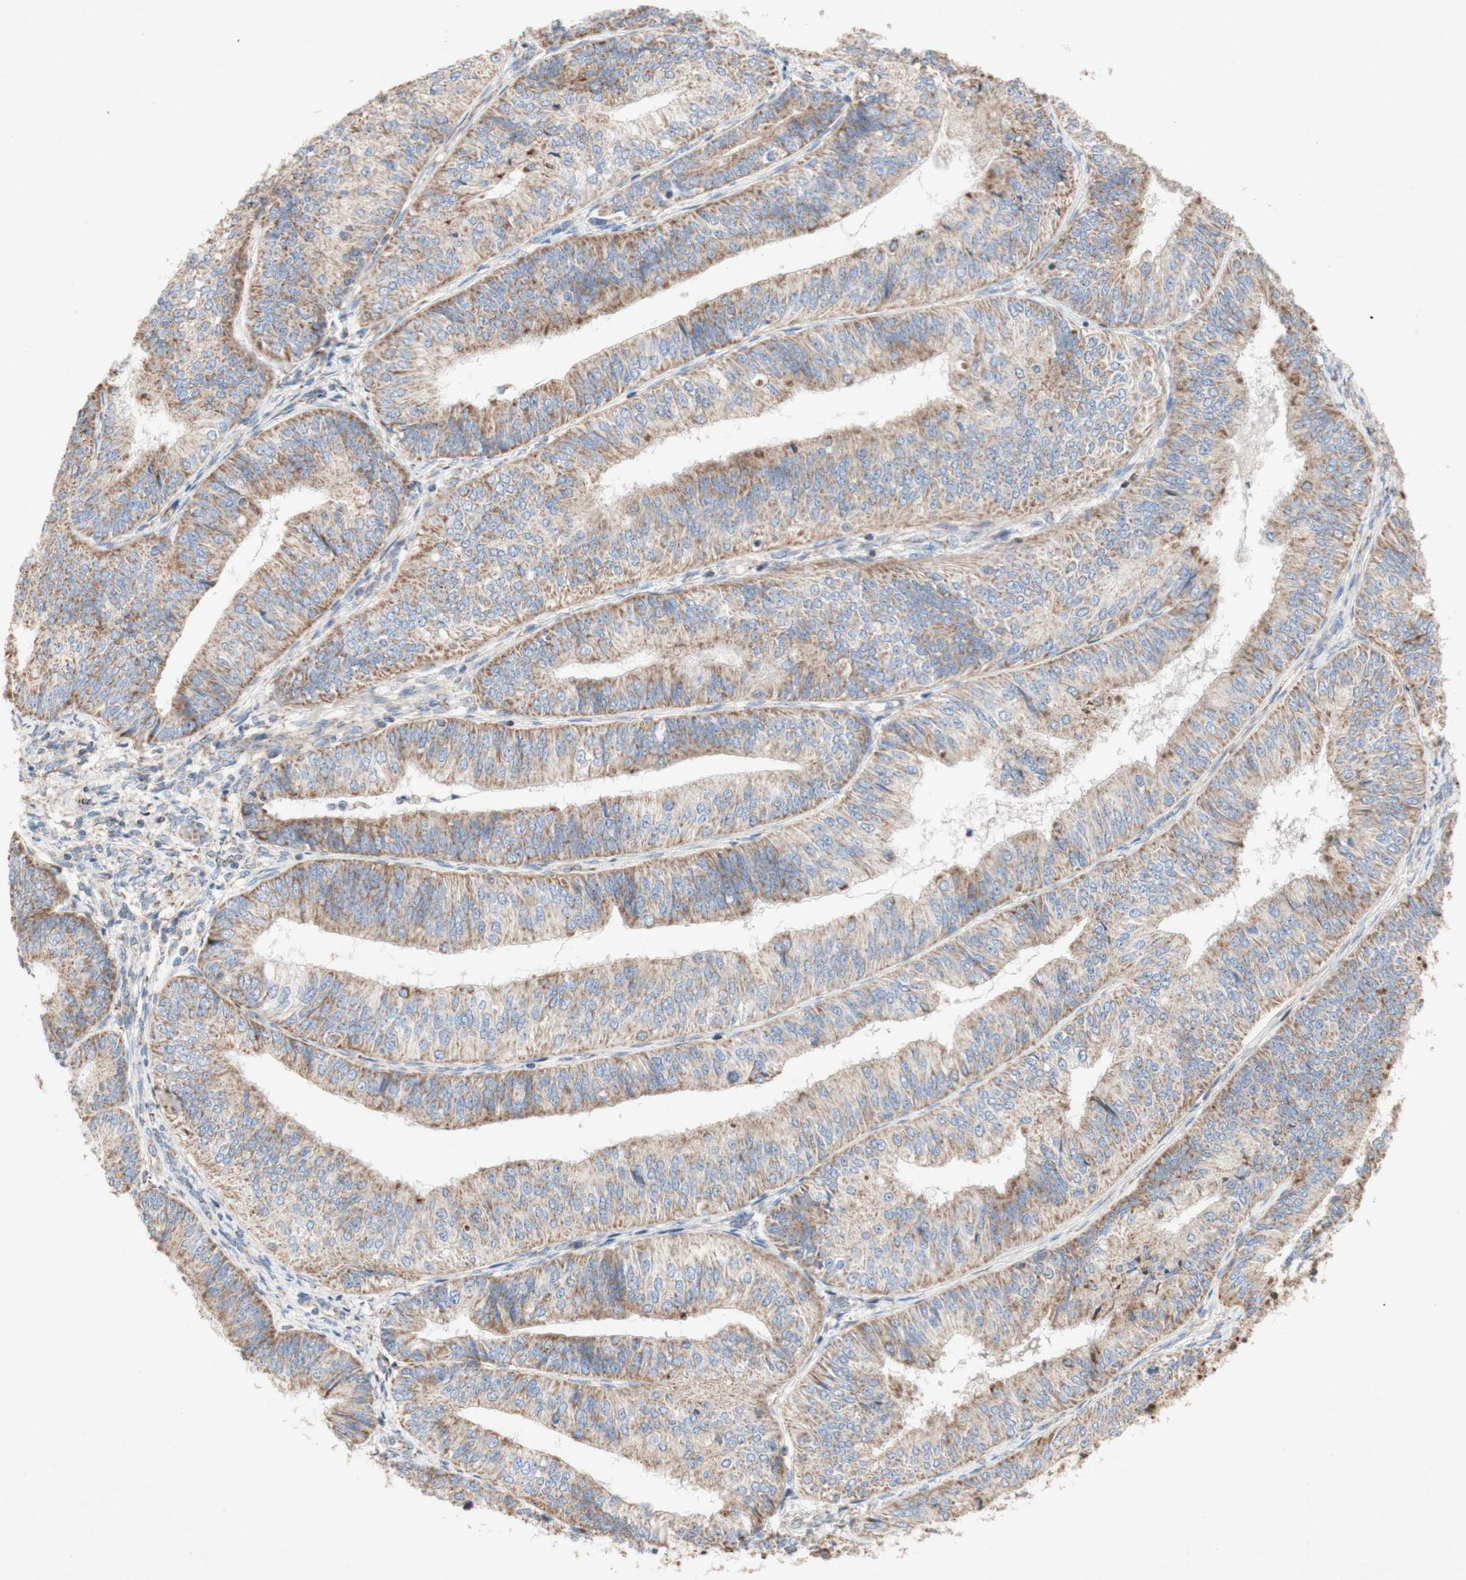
{"staining": {"intensity": "moderate", "quantity": ">75%", "location": "cytoplasmic/membranous"}, "tissue": "endometrial cancer", "cell_type": "Tumor cells", "image_type": "cancer", "snomed": [{"axis": "morphology", "description": "Adenocarcinoma, NOS"}, {"axis": "topography", "description": "Endometrium"}], "caption": "Endometrial cancer stained with a protein marker shows moderate staining in tumor cells.", "gene": "SDHB", "patient": {"sex": "female", "age": 58}}